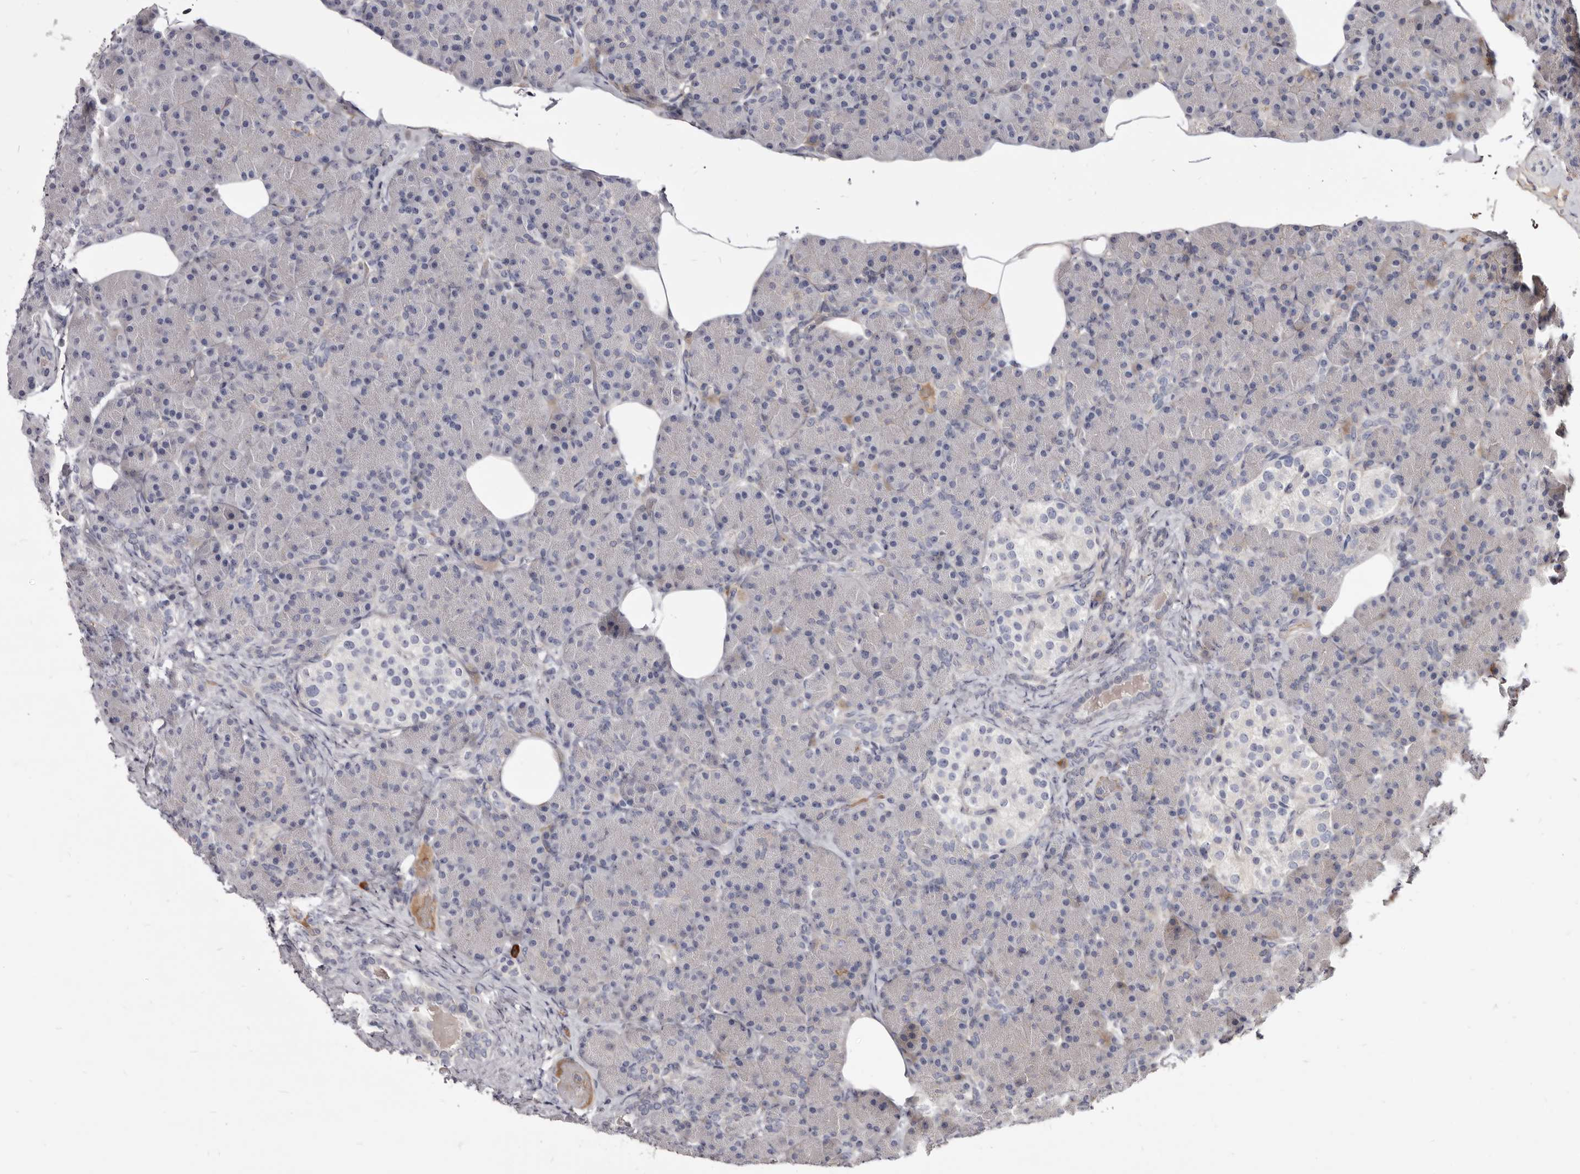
{"staining": {"intensity": "moderate", "quantity": "<25%", "location": "cytoplasmic/membranous"}, "tissue": "pancreas", "cell_type": "Exocrine glandular cells", "image_type": "normal", "snomed": [{"axis": "morphology", "description": "Normal tissue, NOS"}, {"axis": "topography", "description": "Pancreas"}], "caption": "Protein staining reveals moderate cytoplasmic/membranous expression in approximately <25% of exocrine glandular cells in normal pancreas. (DAB (3,3'-diaminobenzidine) = brown stain, brightfield microscopy at high magnification).", "gene": "FAS", "patient": {"sex": "female", "age": 43}}